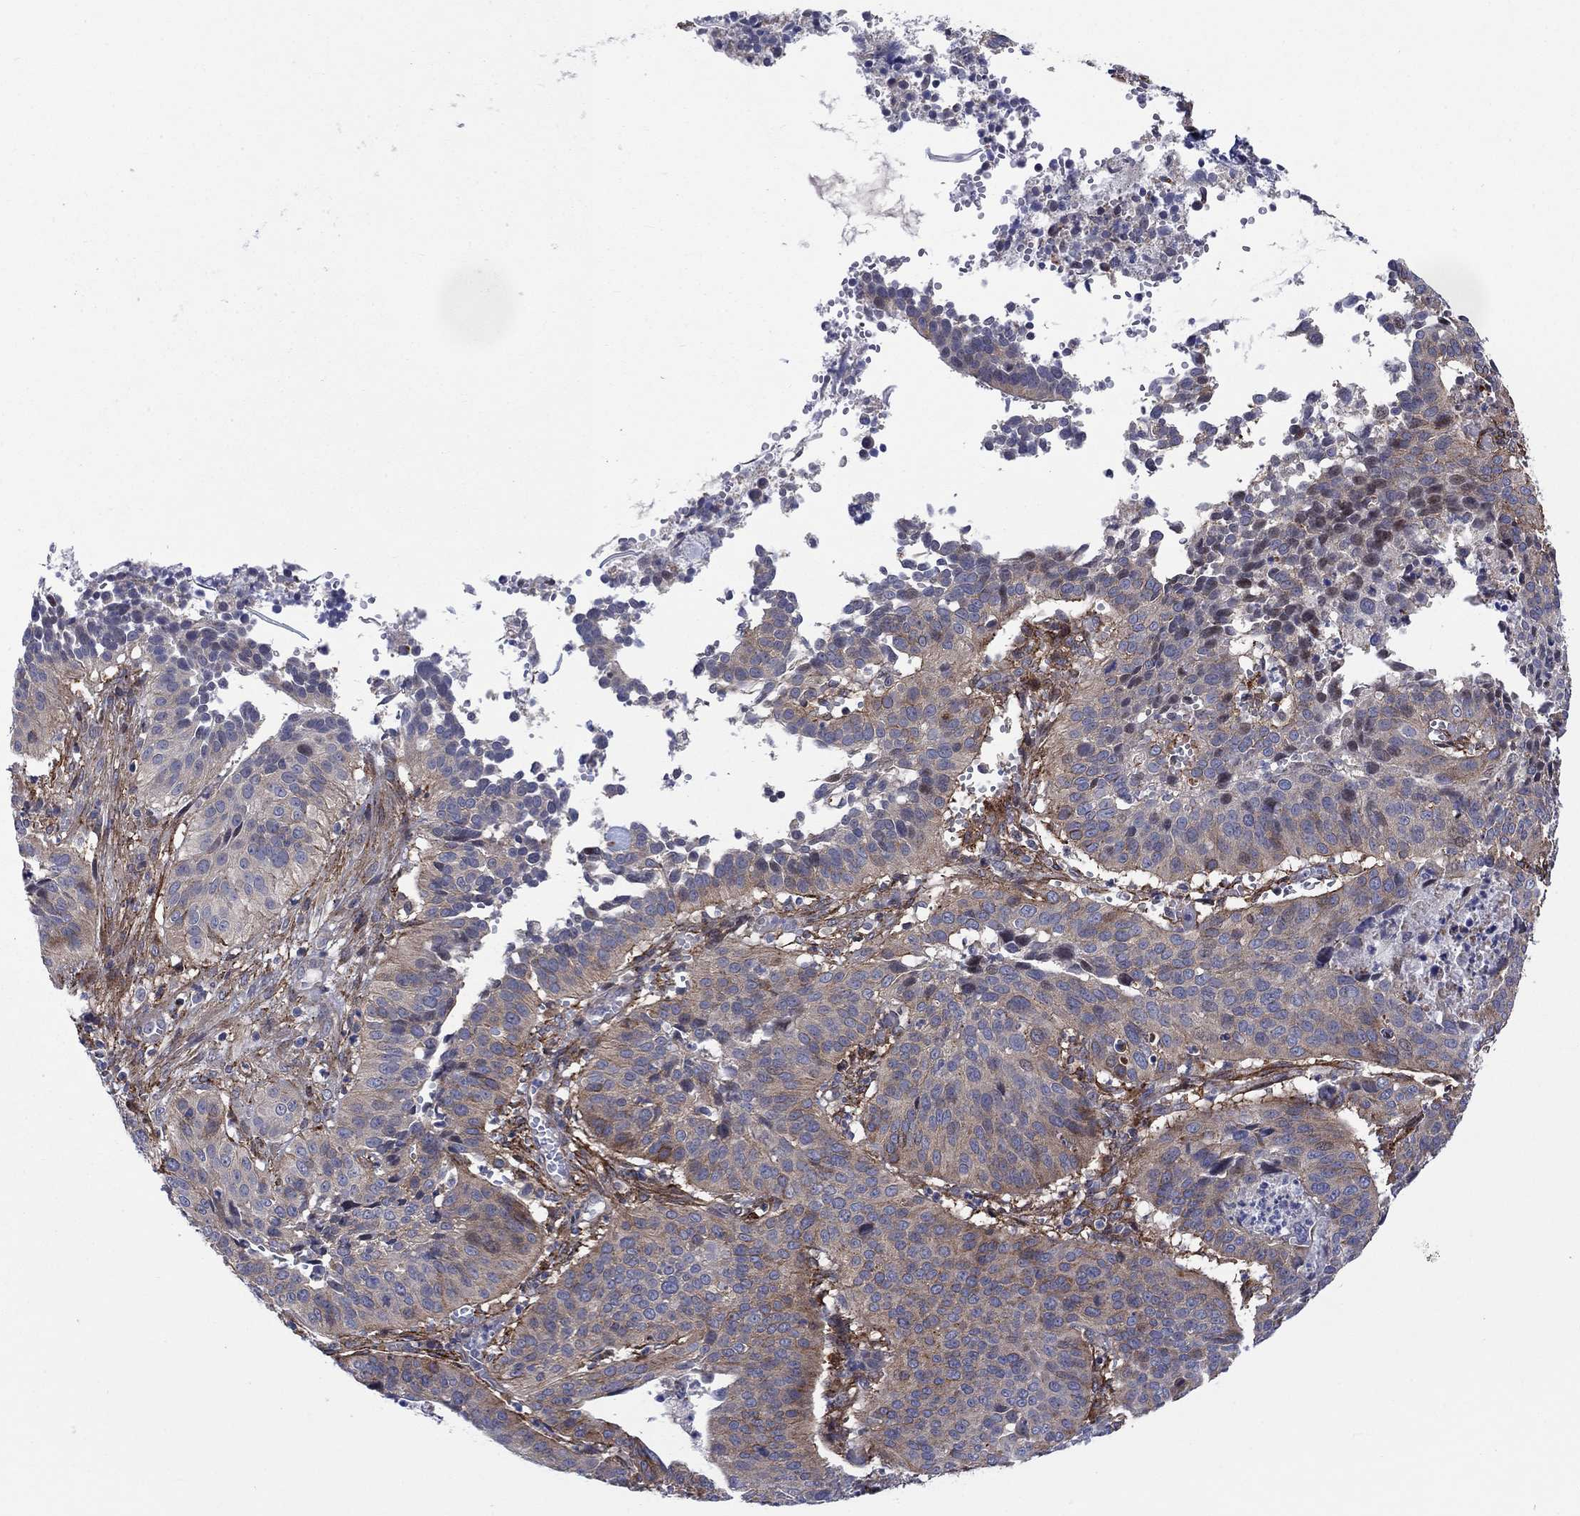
{"staining": {"intensity": "moderate", "quantity": "<25%", "location": "cytoplasmic/membranous"}, "tissue": "cervical cancer", "cell_type": "Tumor cells", "image_type": "cancer", "snomed": [{"axis": "morphology", "description": "Normal tissue, NOS"}, {"axis": "morphology", "description": "Squamous cell carcinoma, NOS"}, {"axis": "topography", "description": "Cervix"}], "caption": "Squamous cell carcinoma (cervical) stained for a protein displays moderate cytoplasmic/membranous positivity in tumor cells.", "gene": "SLC35F2", "patient": {"sex": "female", "age": 39}}